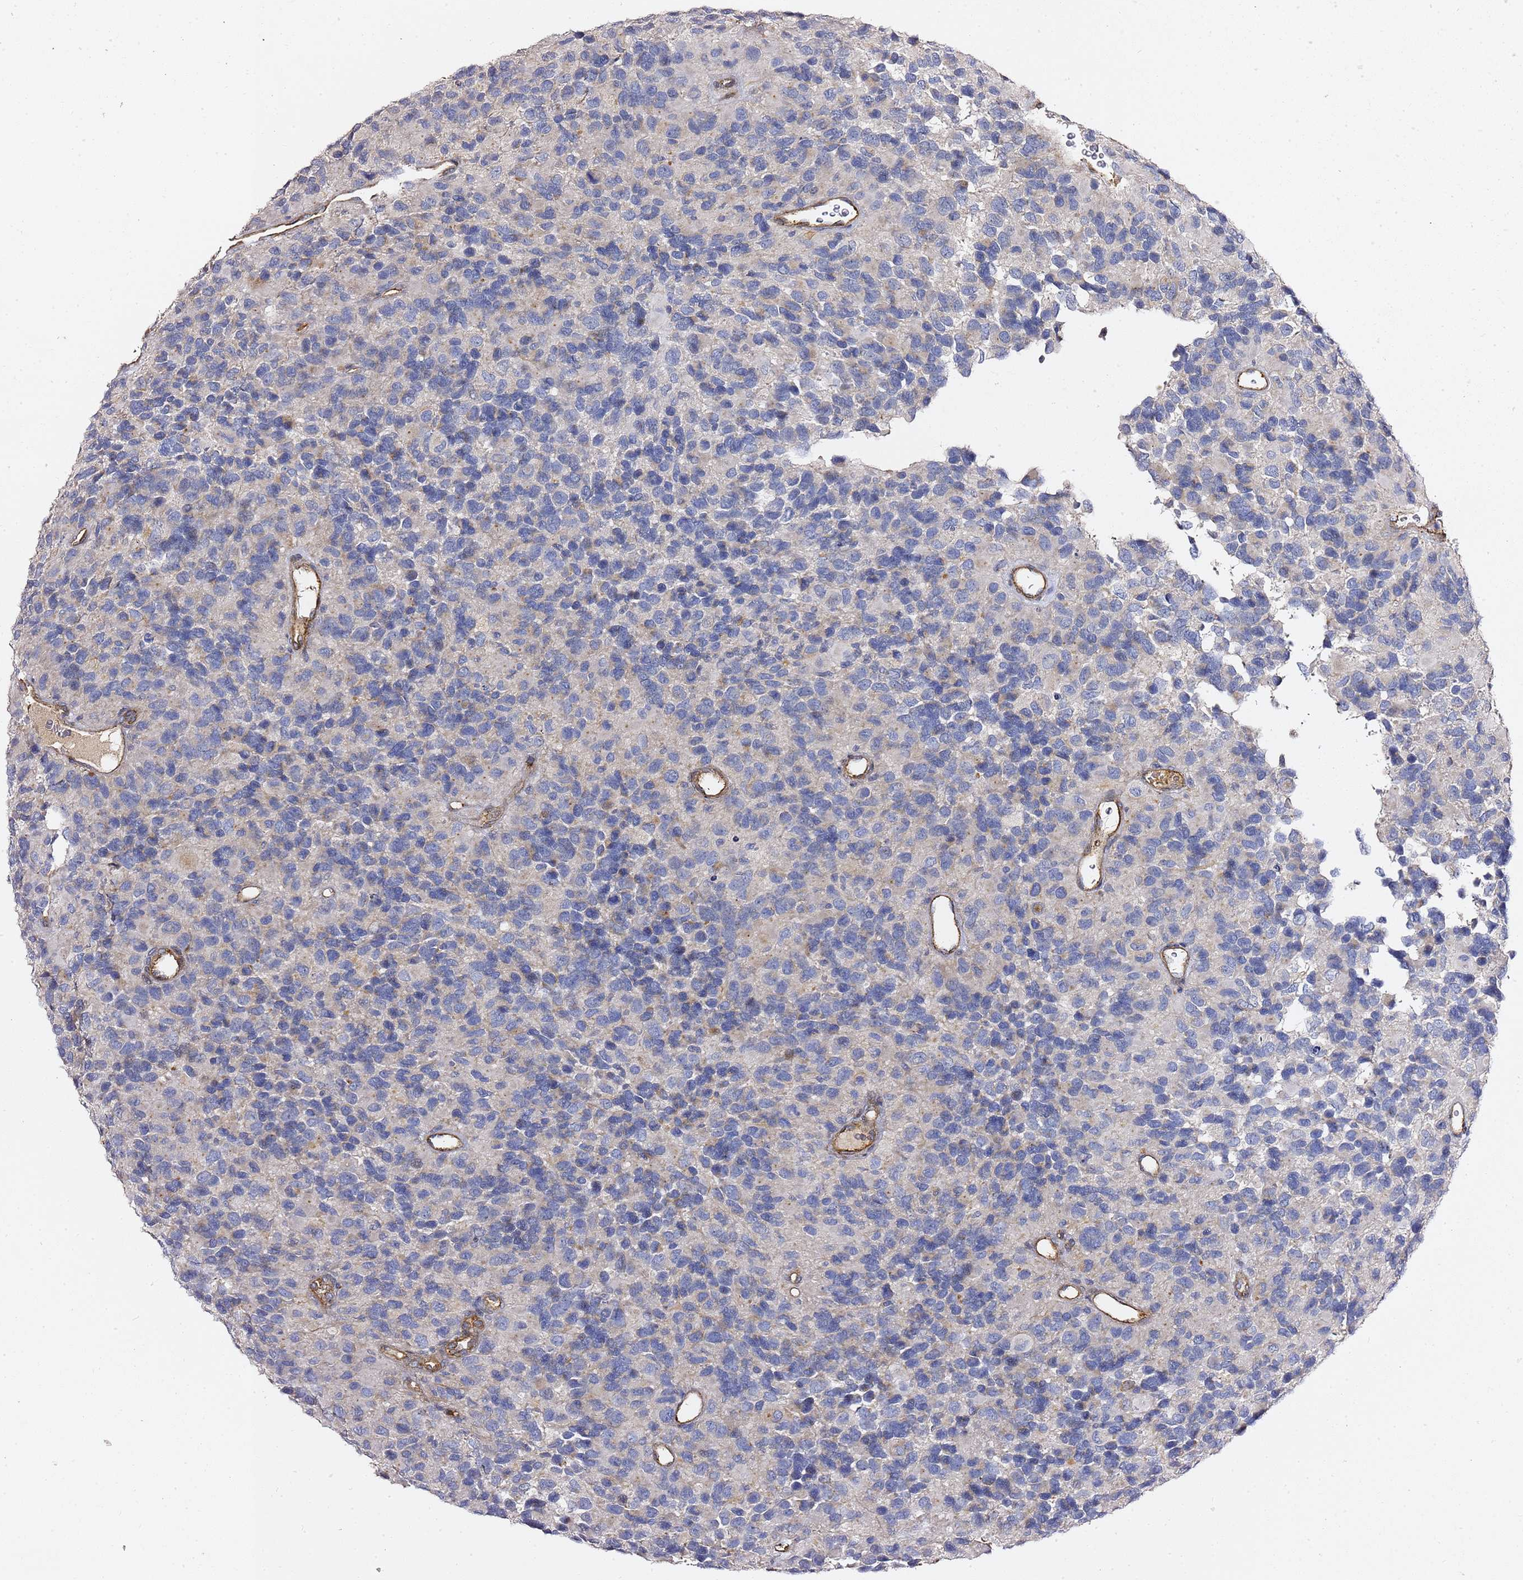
{"staining": {"intensity": "negative", "quantity": "none", "location": "none"}, "tissue": "glioma", "cell_type": "Tumor cells", "image_type": "cancer", "snomed": [{"axis": "morphology", "description": "Glioma, malignant, High grade"}, {"axis": "topography", "description": "Brain"}], "caption": "The image shows no staining of tumor cells in malignant glioma (high-grade).", "gene": "EPS8L1", "patient": {"sex": "male", "age": 77}}